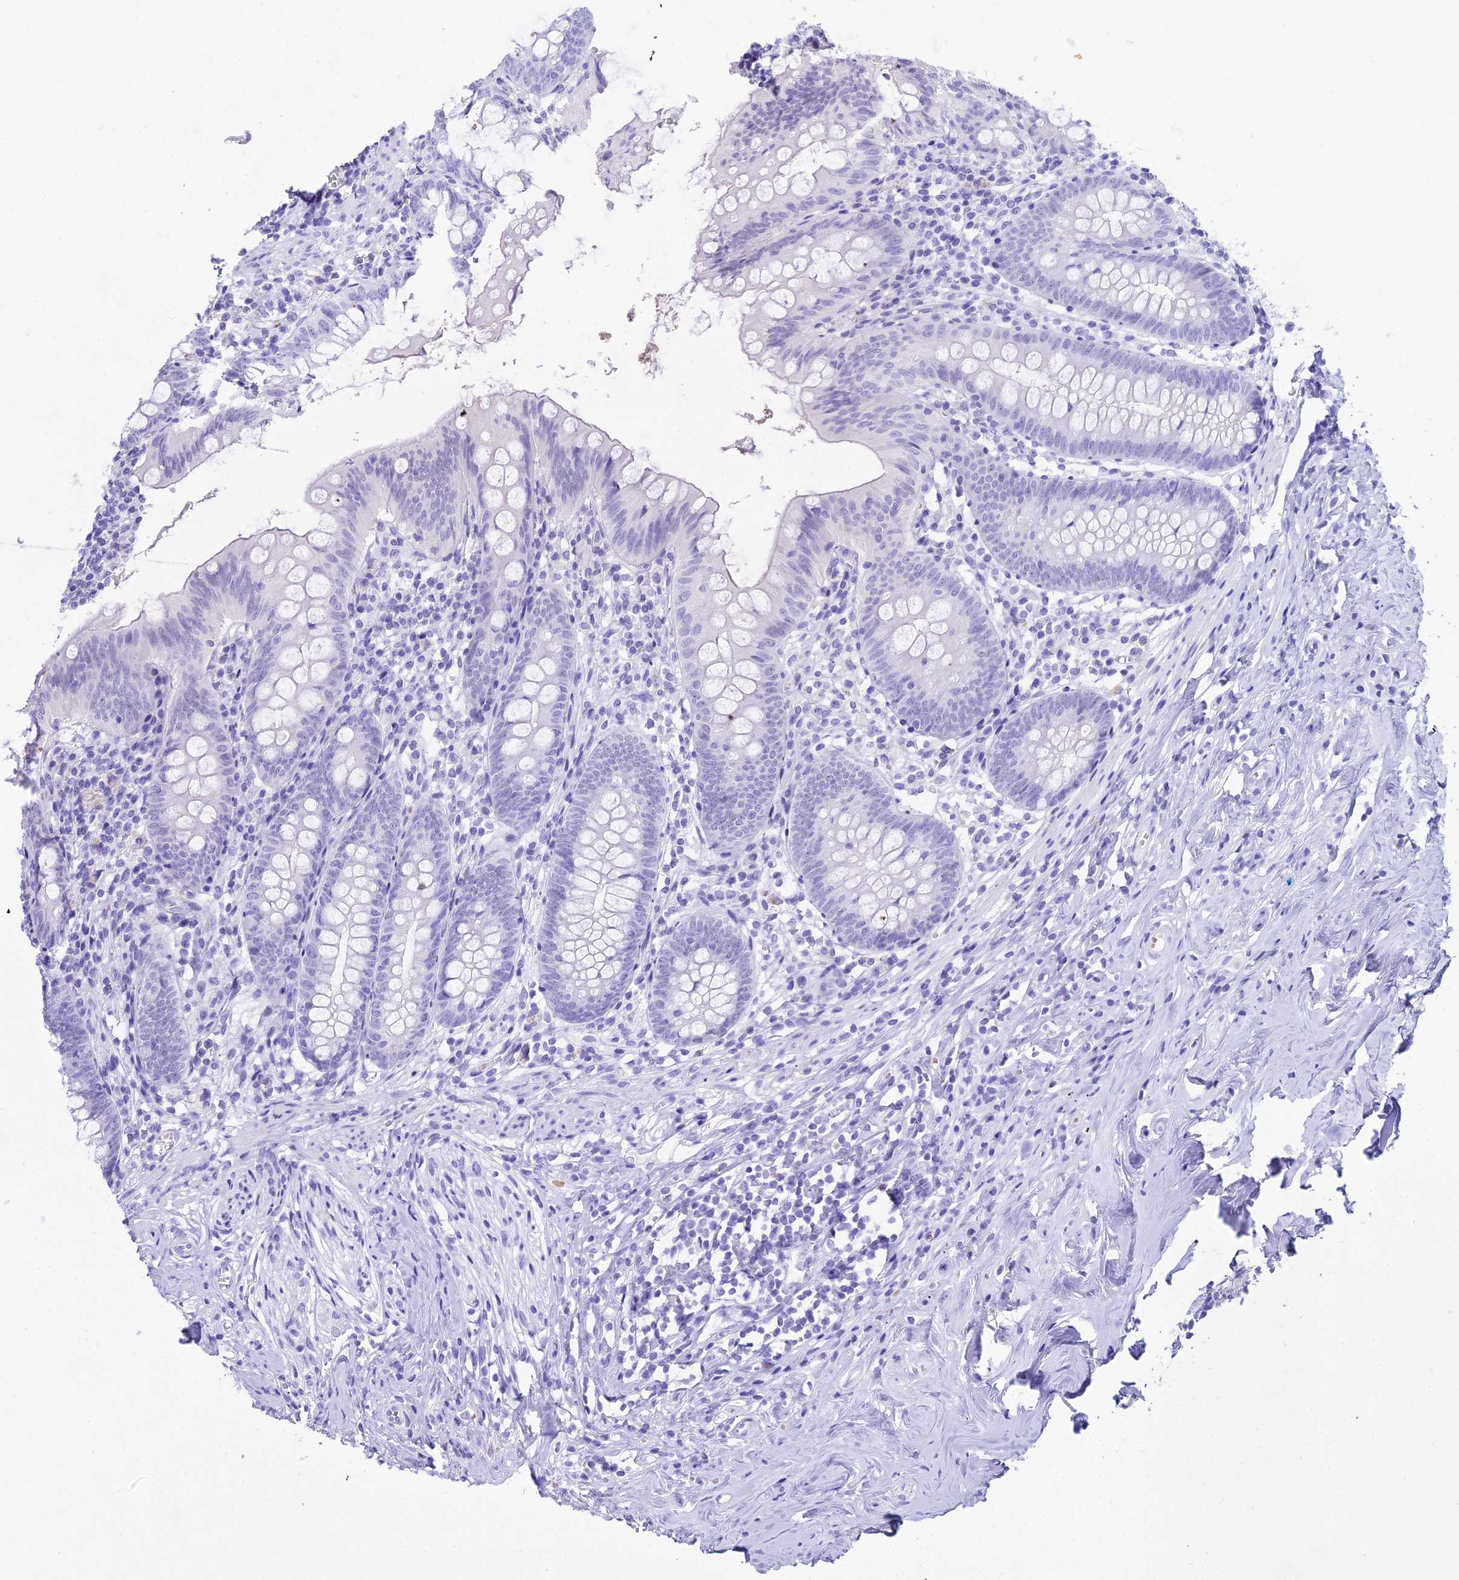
{"staining": {"intensity": "negative", "quantity": "none", "location": "none"}, "tissue": "appendix", "cell_type": "Glandular cells", "image_type": "normal", "snomed": [{"axis": "morphology", "description": "Normal tissue, NOS"}, {"axis": "topography", "description": "Appendix"}], "caption": "High magnification brightfield microscopy of benign appendix stained with DAB (3,3'-diaminobenzidine) (brown) and counterstained with hematoxylin (blue): glandular cells show no significant expression. Brightfield microscopy of IHC stained with DAB (brown) and hematoxylin (blue), captured at high magnification.", "gene": "RNPS1", "patient": {"sex": "female", "age": 51}}